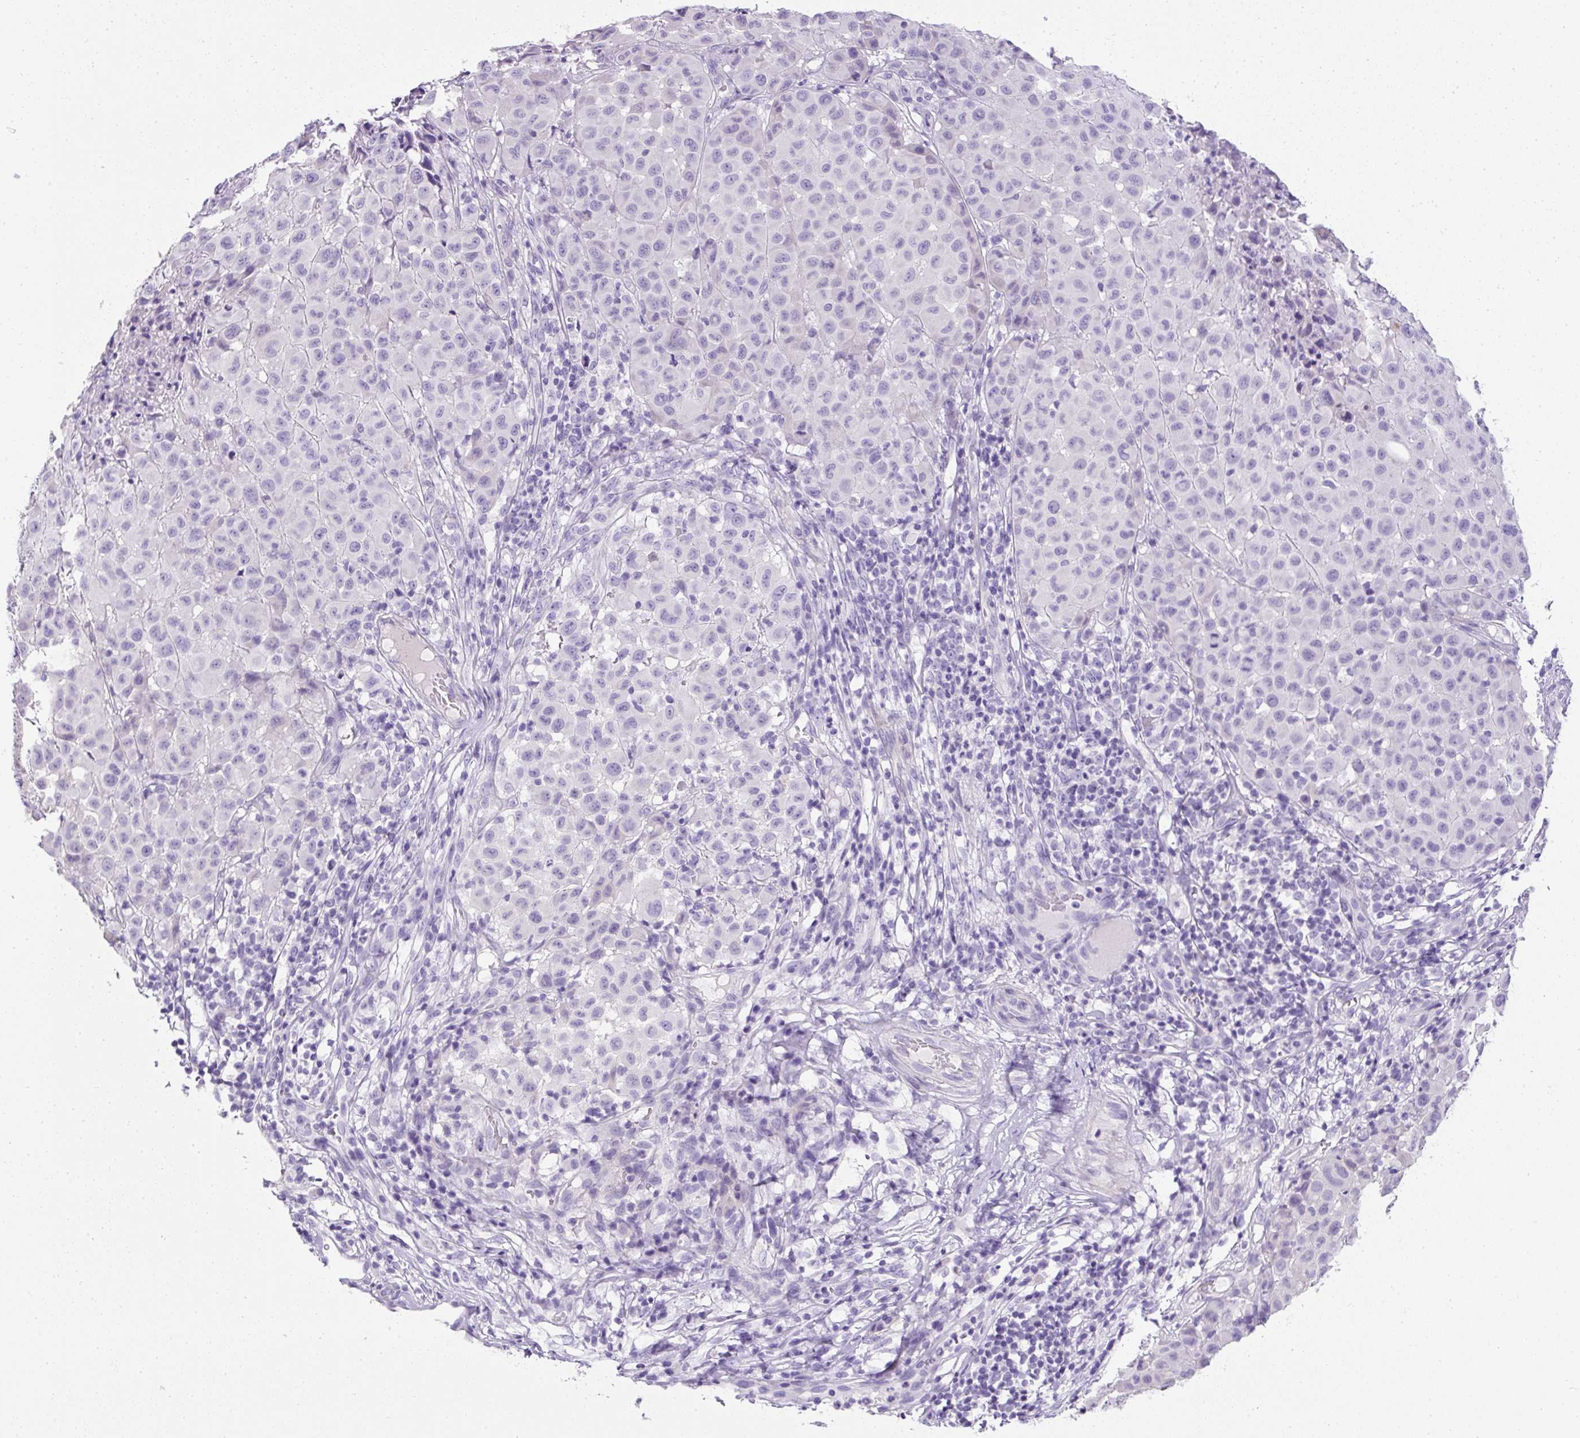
{"staining": {"intensity": "negative", "quantity": "none", "location": "none"}, "tissue": "melanoma", "cell_type": "Tumor cells", "image_type": "cancer", "snomed": [{"axis": "morphology", "description": "Malignant melanoma, NOS"}, {"axis": "topography", "description": "Skin"}], "caption": "High power microscopy histopathology image of an immunohistochemistry micrograph of melanoma, revealing no significant positivity in tumor cells.", "gene": "C2CD4C", "patient": {"sex": "male", "age": 73}}